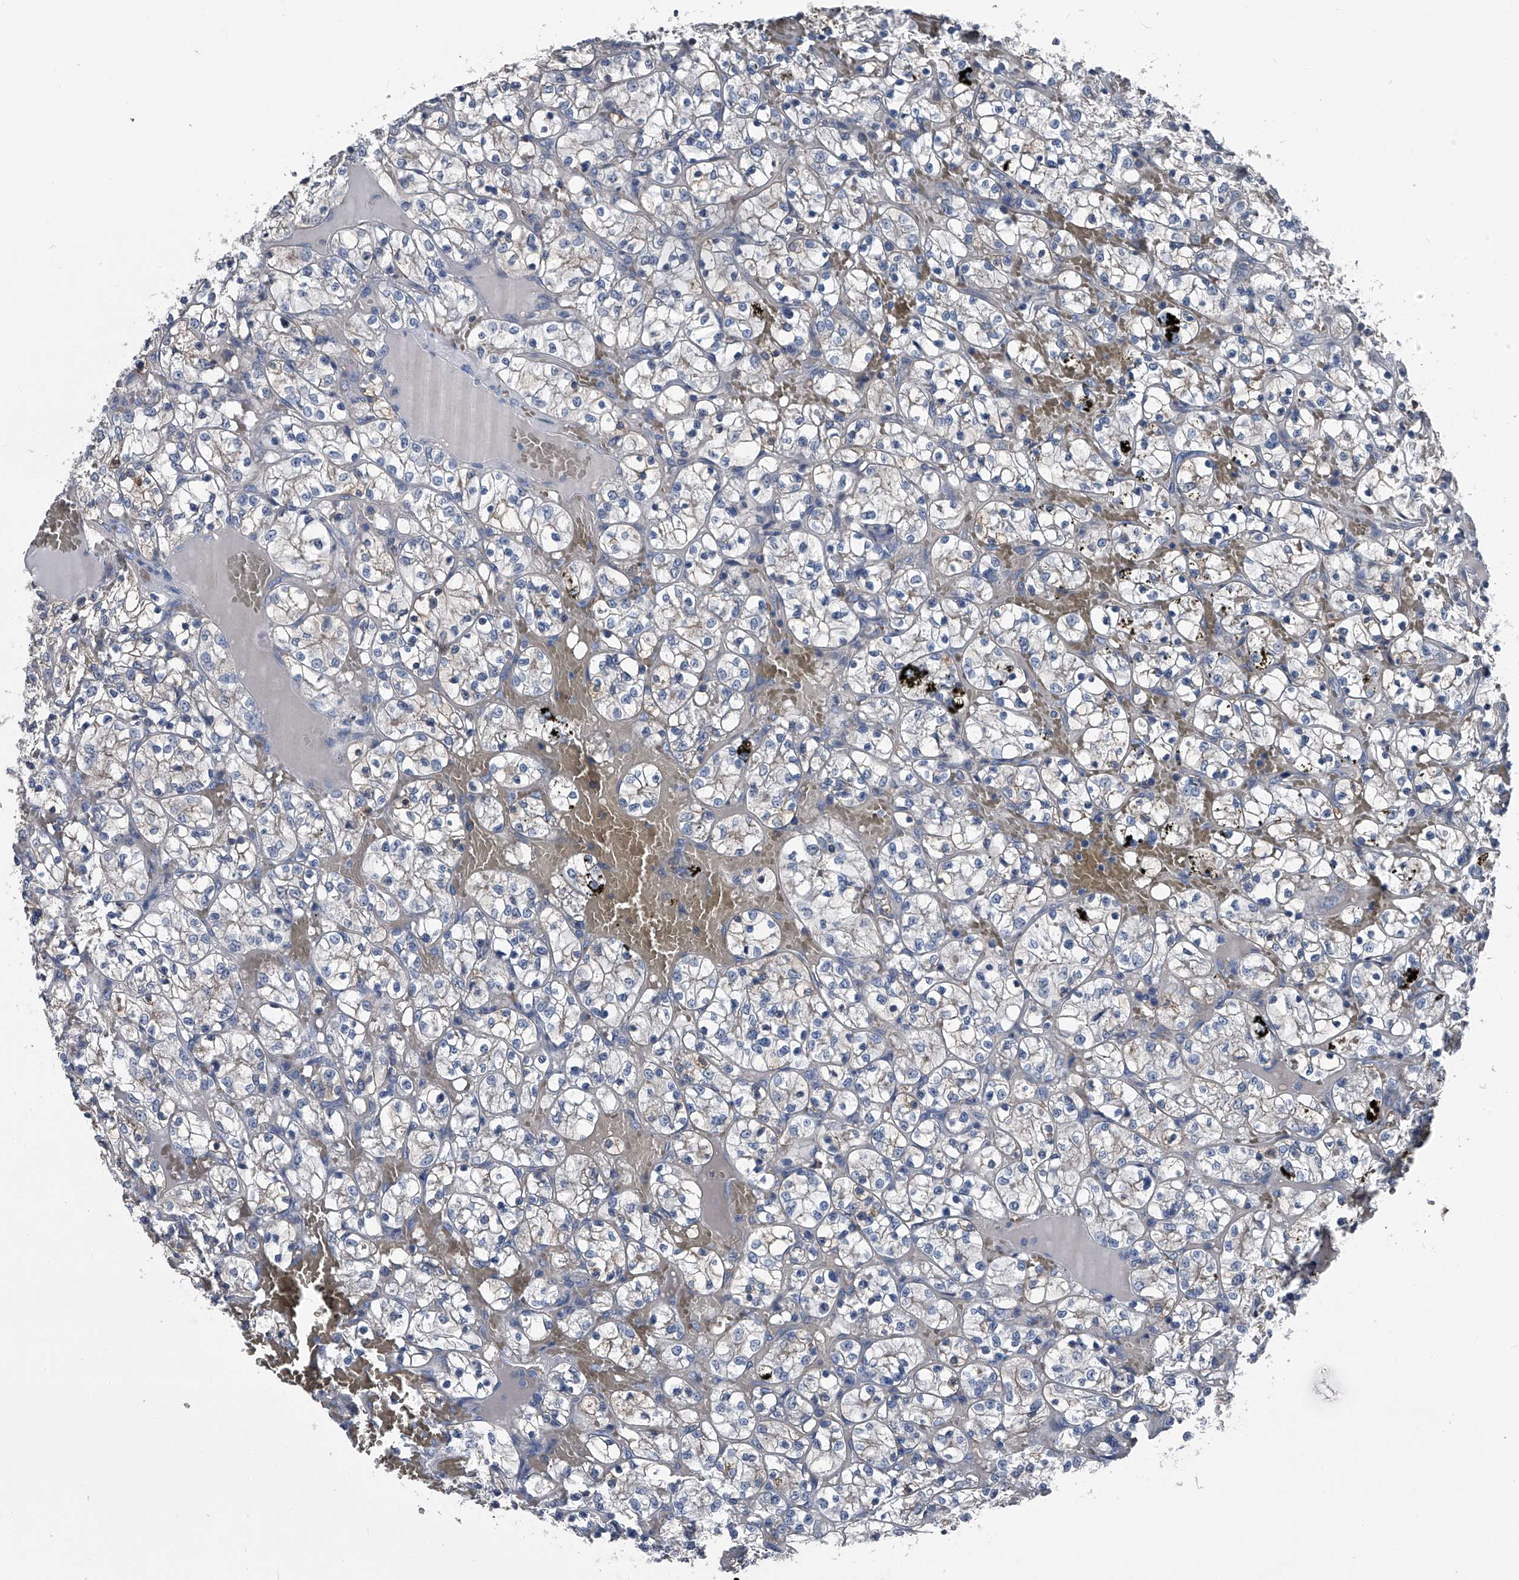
{"staining": {"intensity": "weak", "quantity": "<25%", "location": "cytoplasmic/membranous"}, "tissue": "renal cancer", "cell_type": "Tumor cells", "image_type": "cancer", "snomed": [{"axis": "morphology", "description": "Adenocarcinoma, NOS"}, {"axis": "topography", "description": "Kidney"}], "caption": "Renal cancer (adenocarcinoma) was stained to show a protein in brown. There is no significant expression in tumor cells.", "gene": "KIF13A", "patient": {"sex": "female", "age": 69}}